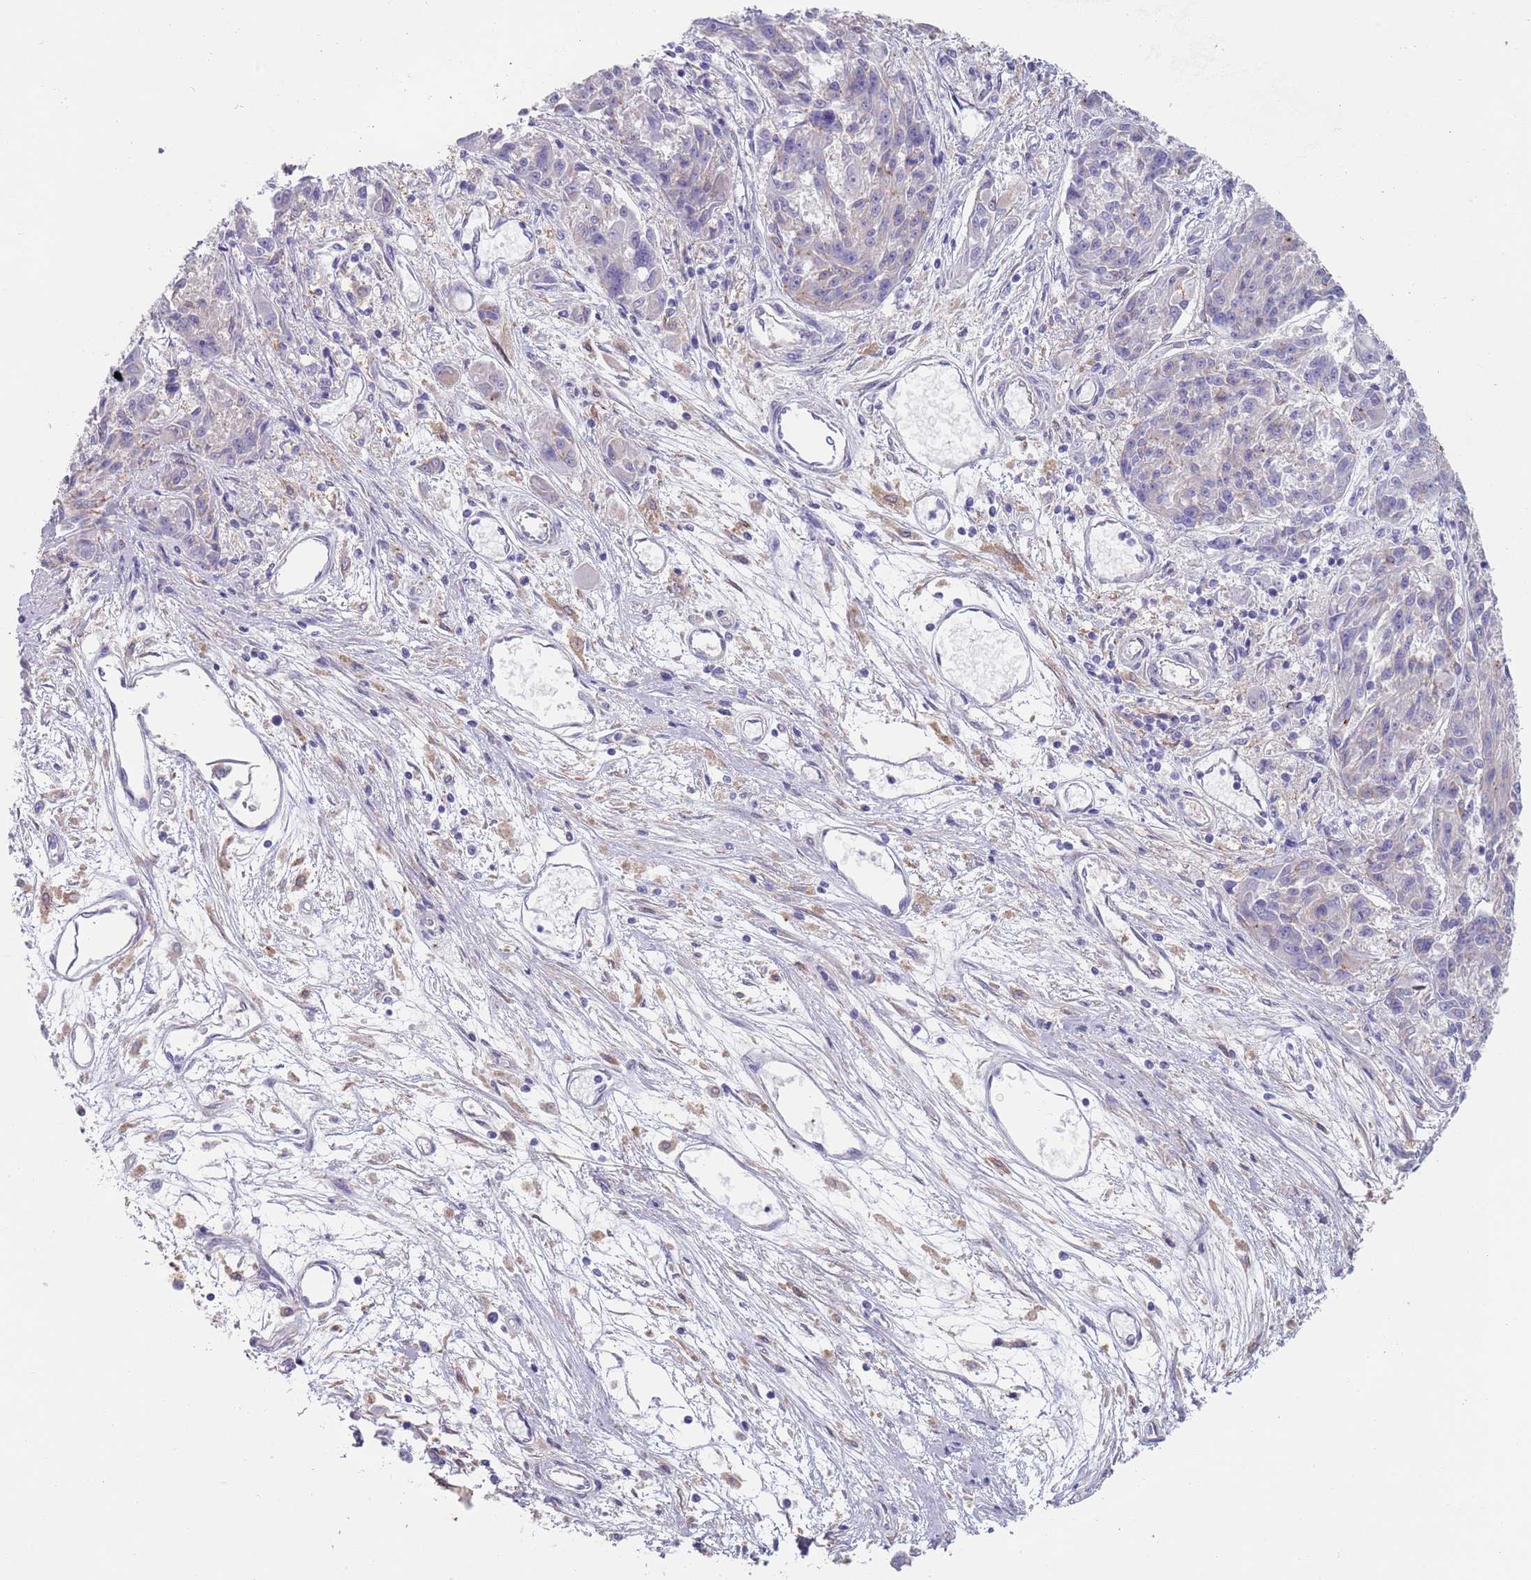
{"staining": {"intensity": "weak", "quantity": "<25%", "location": "cytoplasmic/membranous"}, "tissue": "melanoma", "cell_type": "Tumor cells", "image_type": "cancer", "snomed": [{"axis": "morphology", "description": "Malignant melanoma, NOS"}, {"axis": "topography", "description": "Skin"}], "caption": "There is no significant positivity in tumor cells of malignant melanoma.", "gene": "APPL2", "patient": {"sex": "male", "age": 53}}